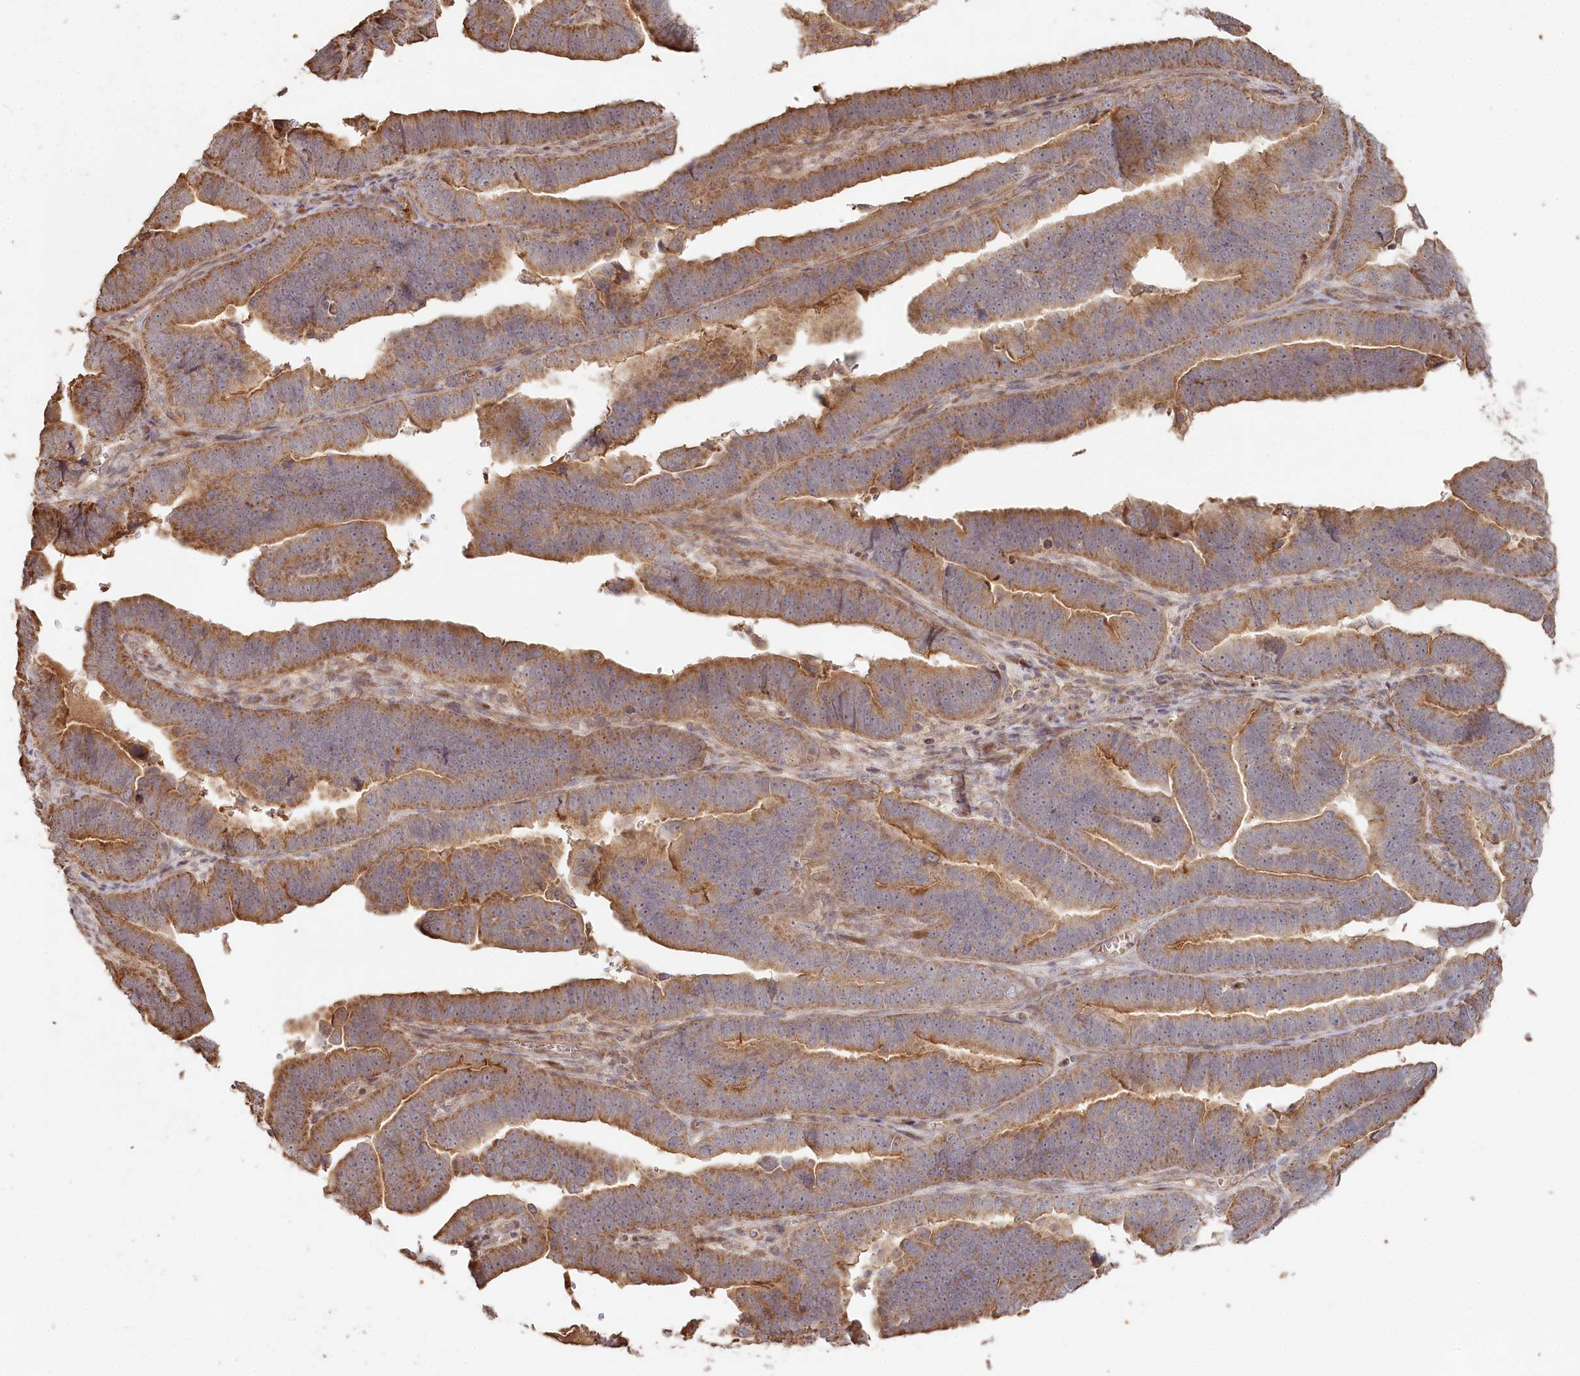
{"staining": {"intensity": "moderate", "quantity": ">75%", "location": "cytoplasmic/membranous"}, "tissue": "endometrial cancer", "cell_type": "Tumor cells", "image_type": "cancer", "snomed": [{"axis": "morphology", "description": "Adenocarcinoma, NOS"}, {"axis": "topography", "description": "Endometrium"}], "caption": "High-magnification brightfield microscopy of endometrial cancer (adenocarcinoma) stained with DAB (3,3'-diaminobenzidine) (brown) and counterstained with hematoxylin (blue). tumor cells exhibit moderate cytoplasmic/membranous expression is present in about>75% of cells. (DAB (3,3'-diaminobenzidine) IHC, brown staining for protein, blue staining for nuclei).", "gene": "HAL", "patient": {"sex": "female", "age": 75}}